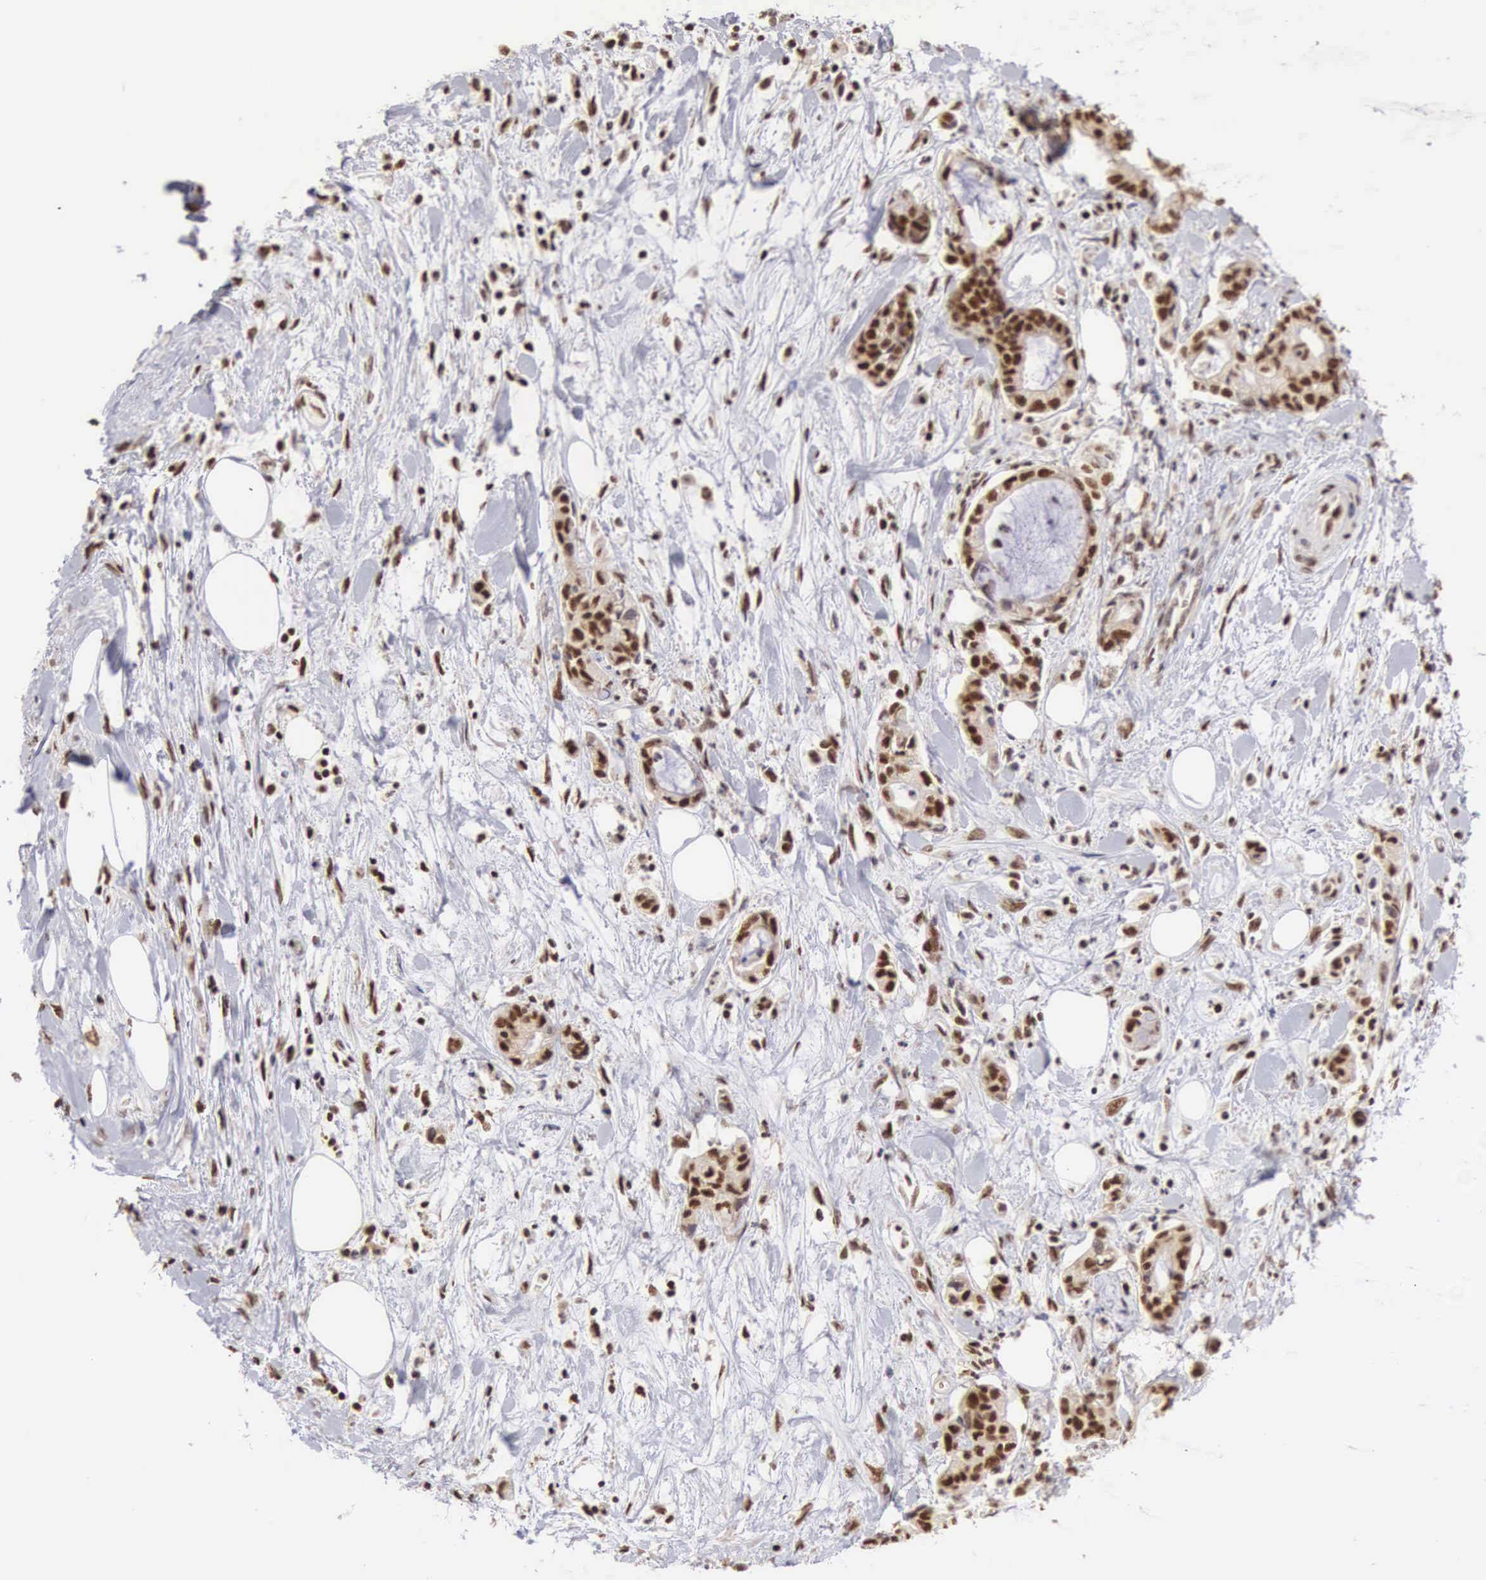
{"staining": {"intensity": "strong", "quantity": ">75%", "location": "nuclear"}, "tissue": "liver cancer", "cell_type": "Tumor cells", "image_type": "cancer", "snomed": [{"axis": "morphology", "description": "Cholangiocarcinoma"}, {"axis": "topography", "description": "Liver"}], "caption": "Human cholangiocarcinoma (liver) stained with a brown dye demonstrates strong nuclear positive positivity in about >75% of tumor cells.", "gene": "HTATSF1", "patient": {"sex": "male", "age": 57}}